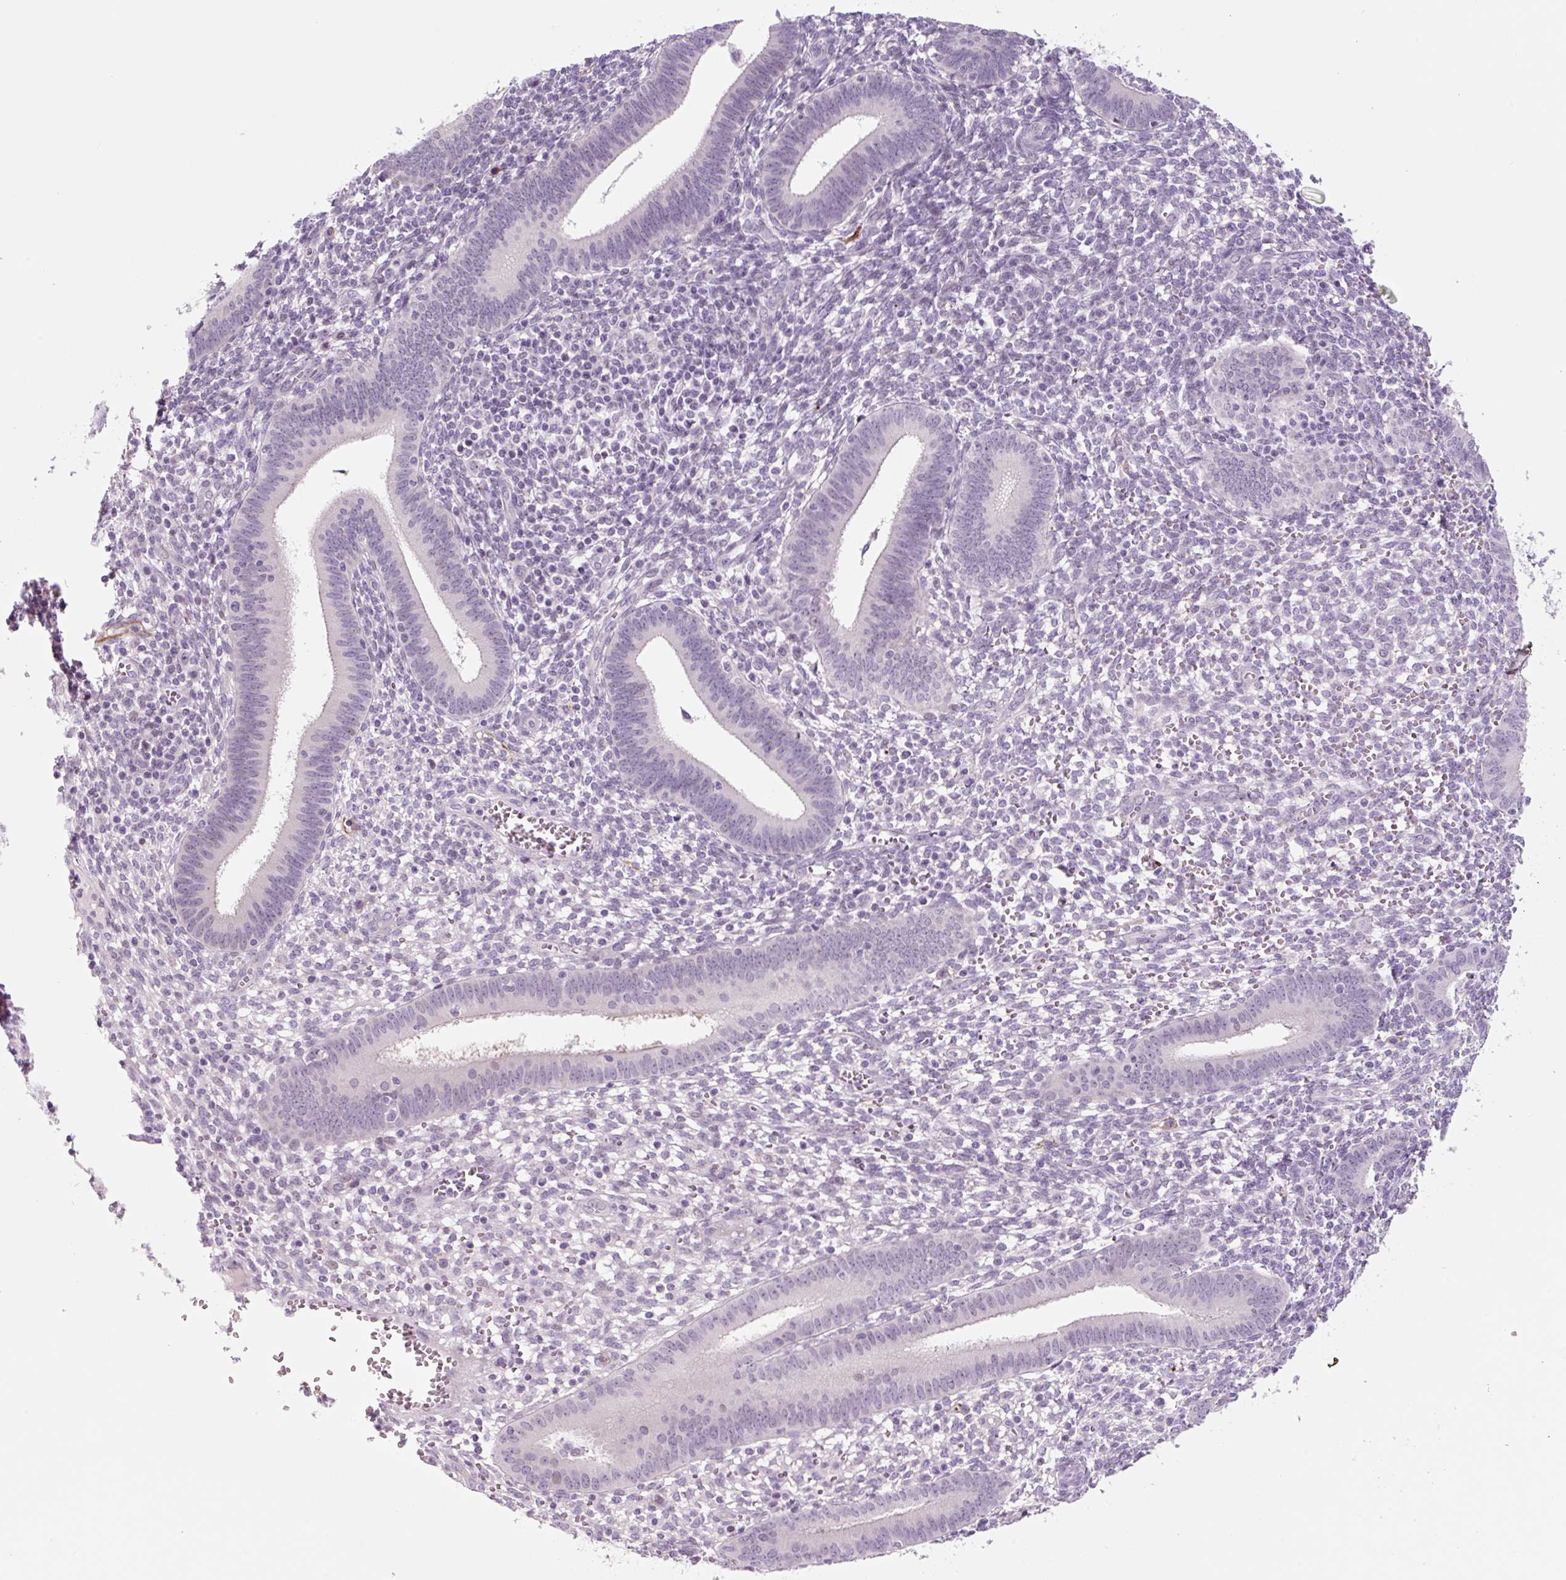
{"staining": {"intensity": "negative", "quantity": "none", "location": "none"}, "tissue": "endometrium", "cell_type": "Cells in endometrial stroma", "image_type": "normal", "snomed": [{"axis": "morphology", "description": "Normal tissue, NOS"}, {"axis": "topography", "description": "Endometrium"}], "caption": "The micrograph exhibits no significant positivity in cells in endometrial stroma of endometrium.", "gene": "CCL25", "patient": {"sex": "female", "age": 41}}